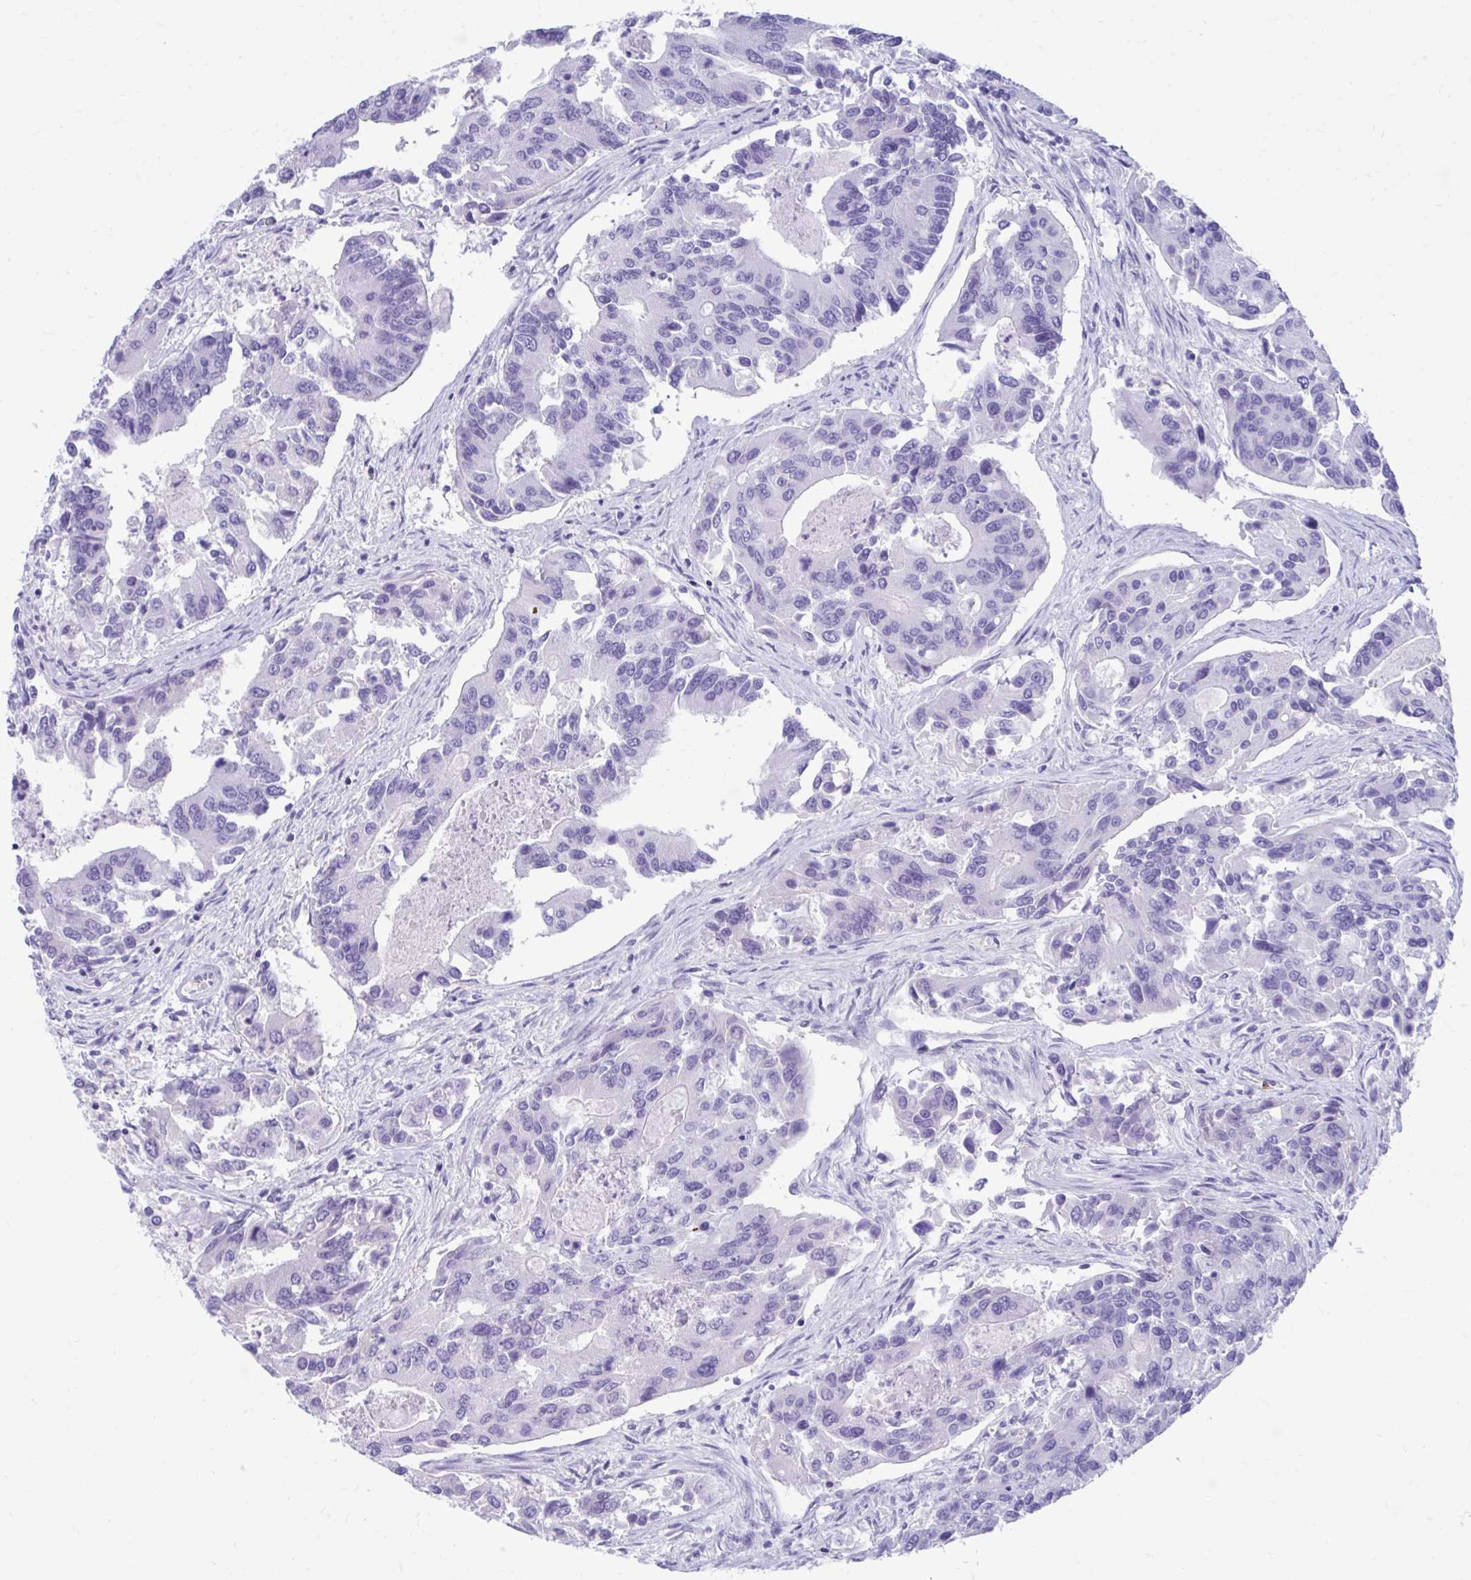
{"staining": {"intensity": "negative", "quantity": "none", "location": "none"}, "tissue": "colorectal cancer", "cell_type": "Tumor cells", "image_type": "cancer", "snomed": [{"axis": "morphology", "description": "Adenocarcinoma, NOS"}, {"axis": "topography", "description": "Colon"}], "caption": "Immunohistochemistry photomicrograph of colorectal cancer stained for a protein (brown), which demonstrates no expression in tumor cells.", "gene": "SMIM9", "patient": {"sex": "female", "age": 67}}